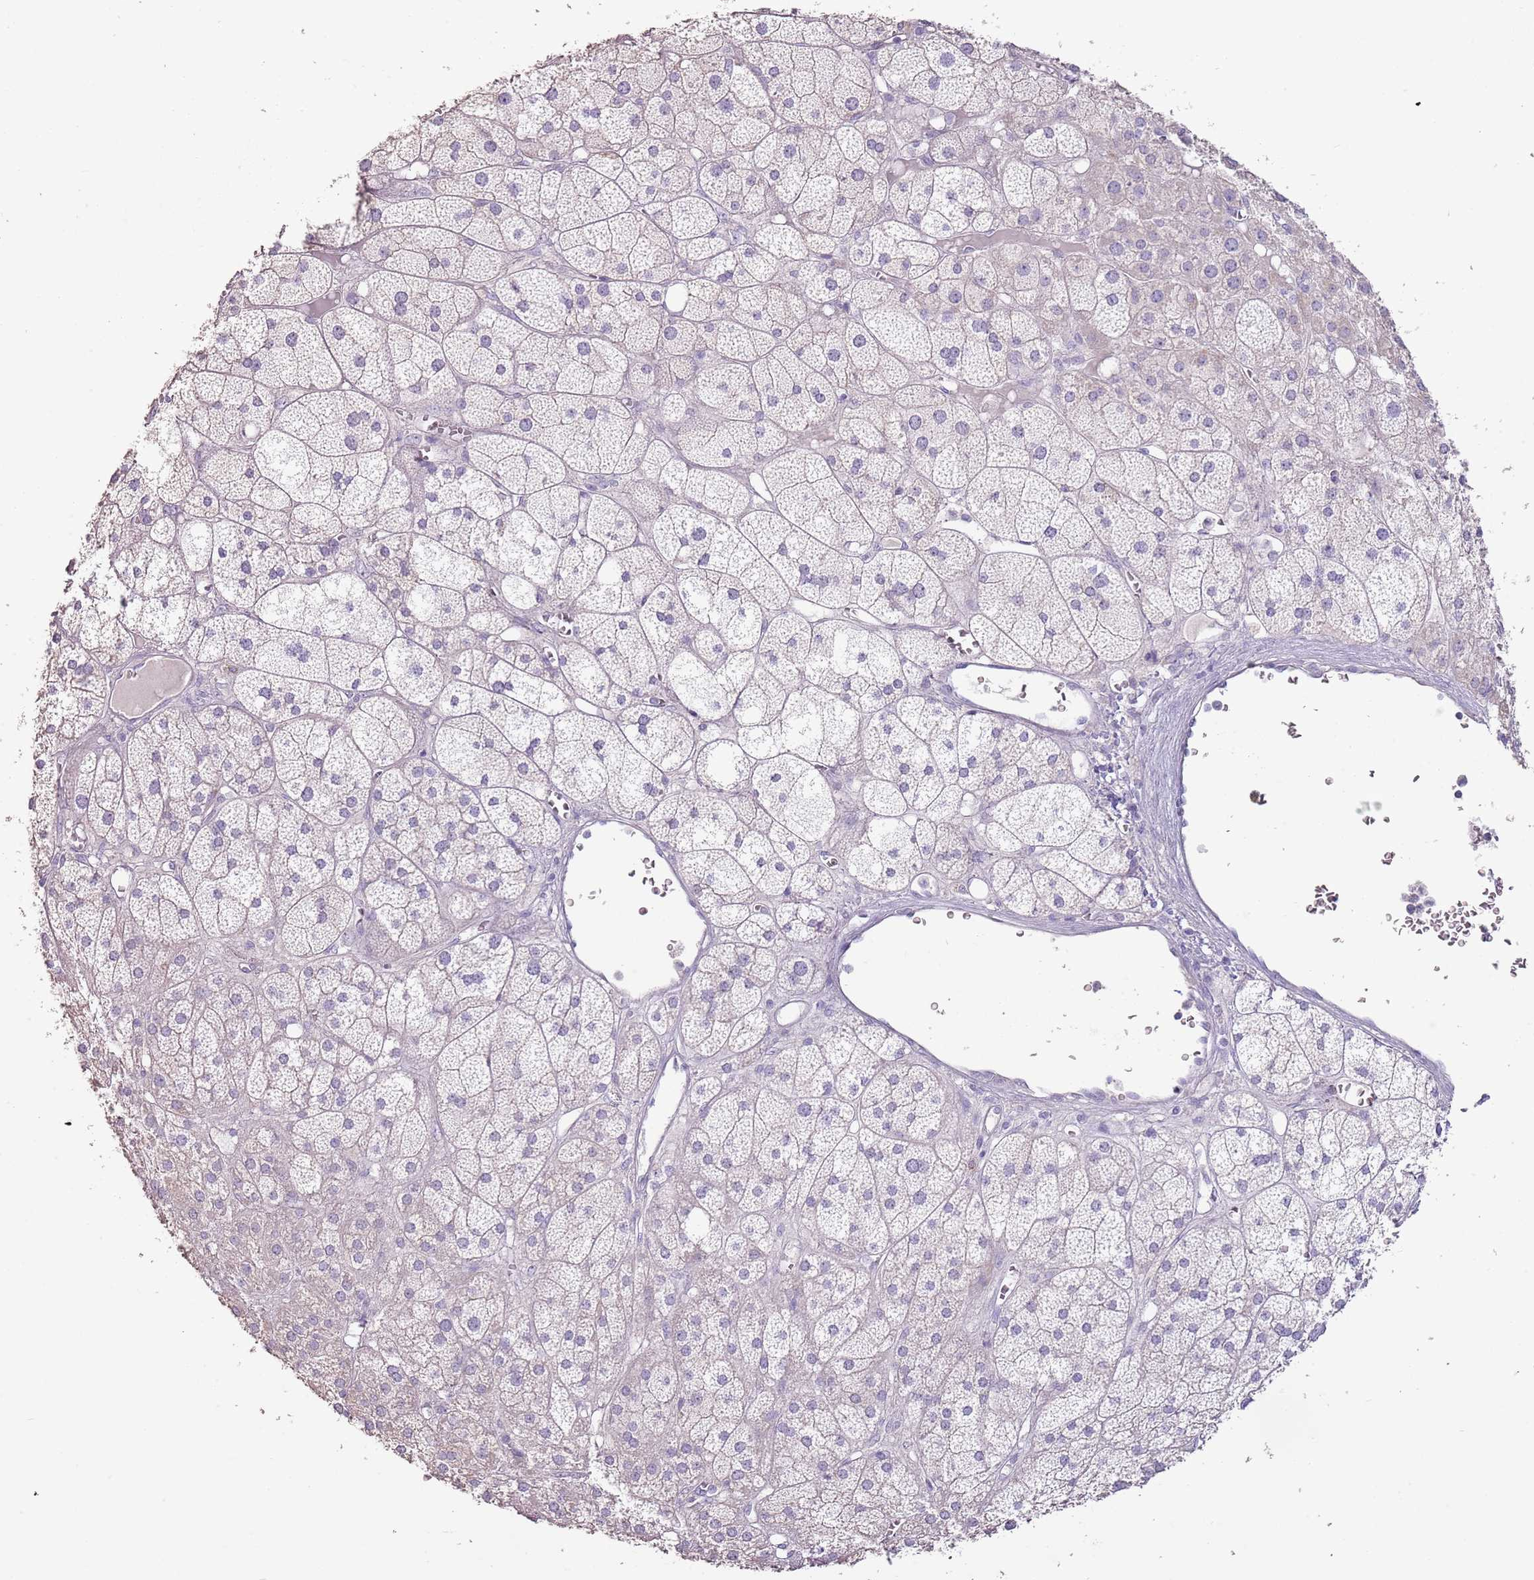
{"staining": {"intensity": "negative", "quantity": "none", "location": "none"}, "tissue": "adrenal gland", "cell_type": "Glandular cells", "image_type": "normal", "snomed": [{"axis": "morphology", "description": "Normal tissue, NOS"}, {"axis": "topography", "description": "Adrenal gland"}], "caption": "The photomicrograph displays no significant positivity in glandular cells of adrenal gland.", "gene": "BLOC1S2", "patient": {"sex": "female", "age": 61}}